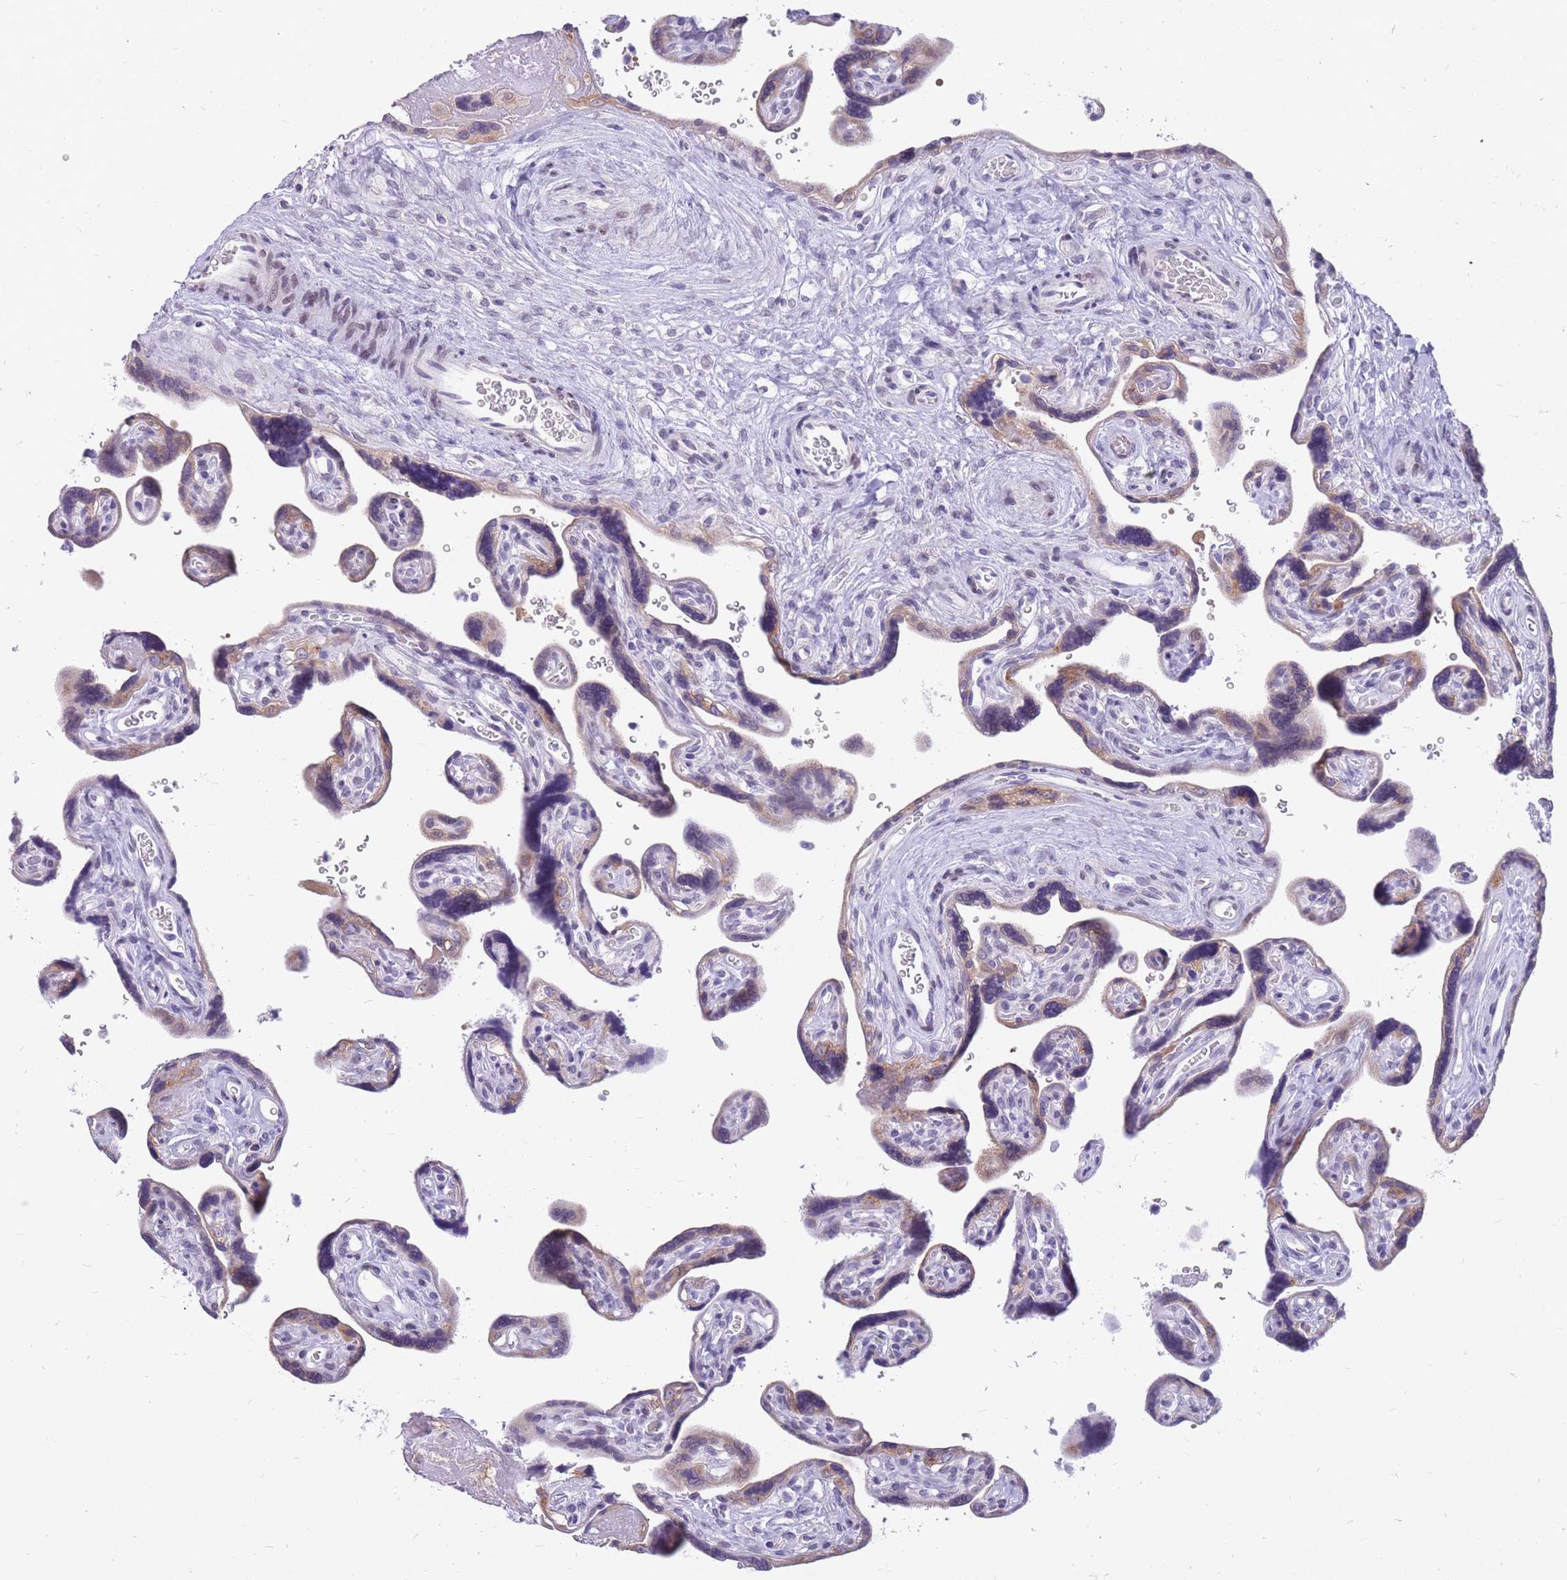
{"staining": {"intensity": "weak", "quantity": "25%-75%", "location": "cytoplasmic/membranous"}, "tissue": "placenta", "cell_type": "Decidual cells", "image_type": "normal", "snomed": [{"axis": "morphology", "description": "Normal tissue, NOS"}, {"axis": "topography", "description": "Placenta"}], "caption": "A low amount of weak cytoplasmic/membranous staining is present in about 25%-75% of decidual cells in normal placenta. (brown staining indicates protein expression, while blue staining denotes nuclei).", "gene": "HOOK2", "patient": {"sex": "female", "age": 39}}